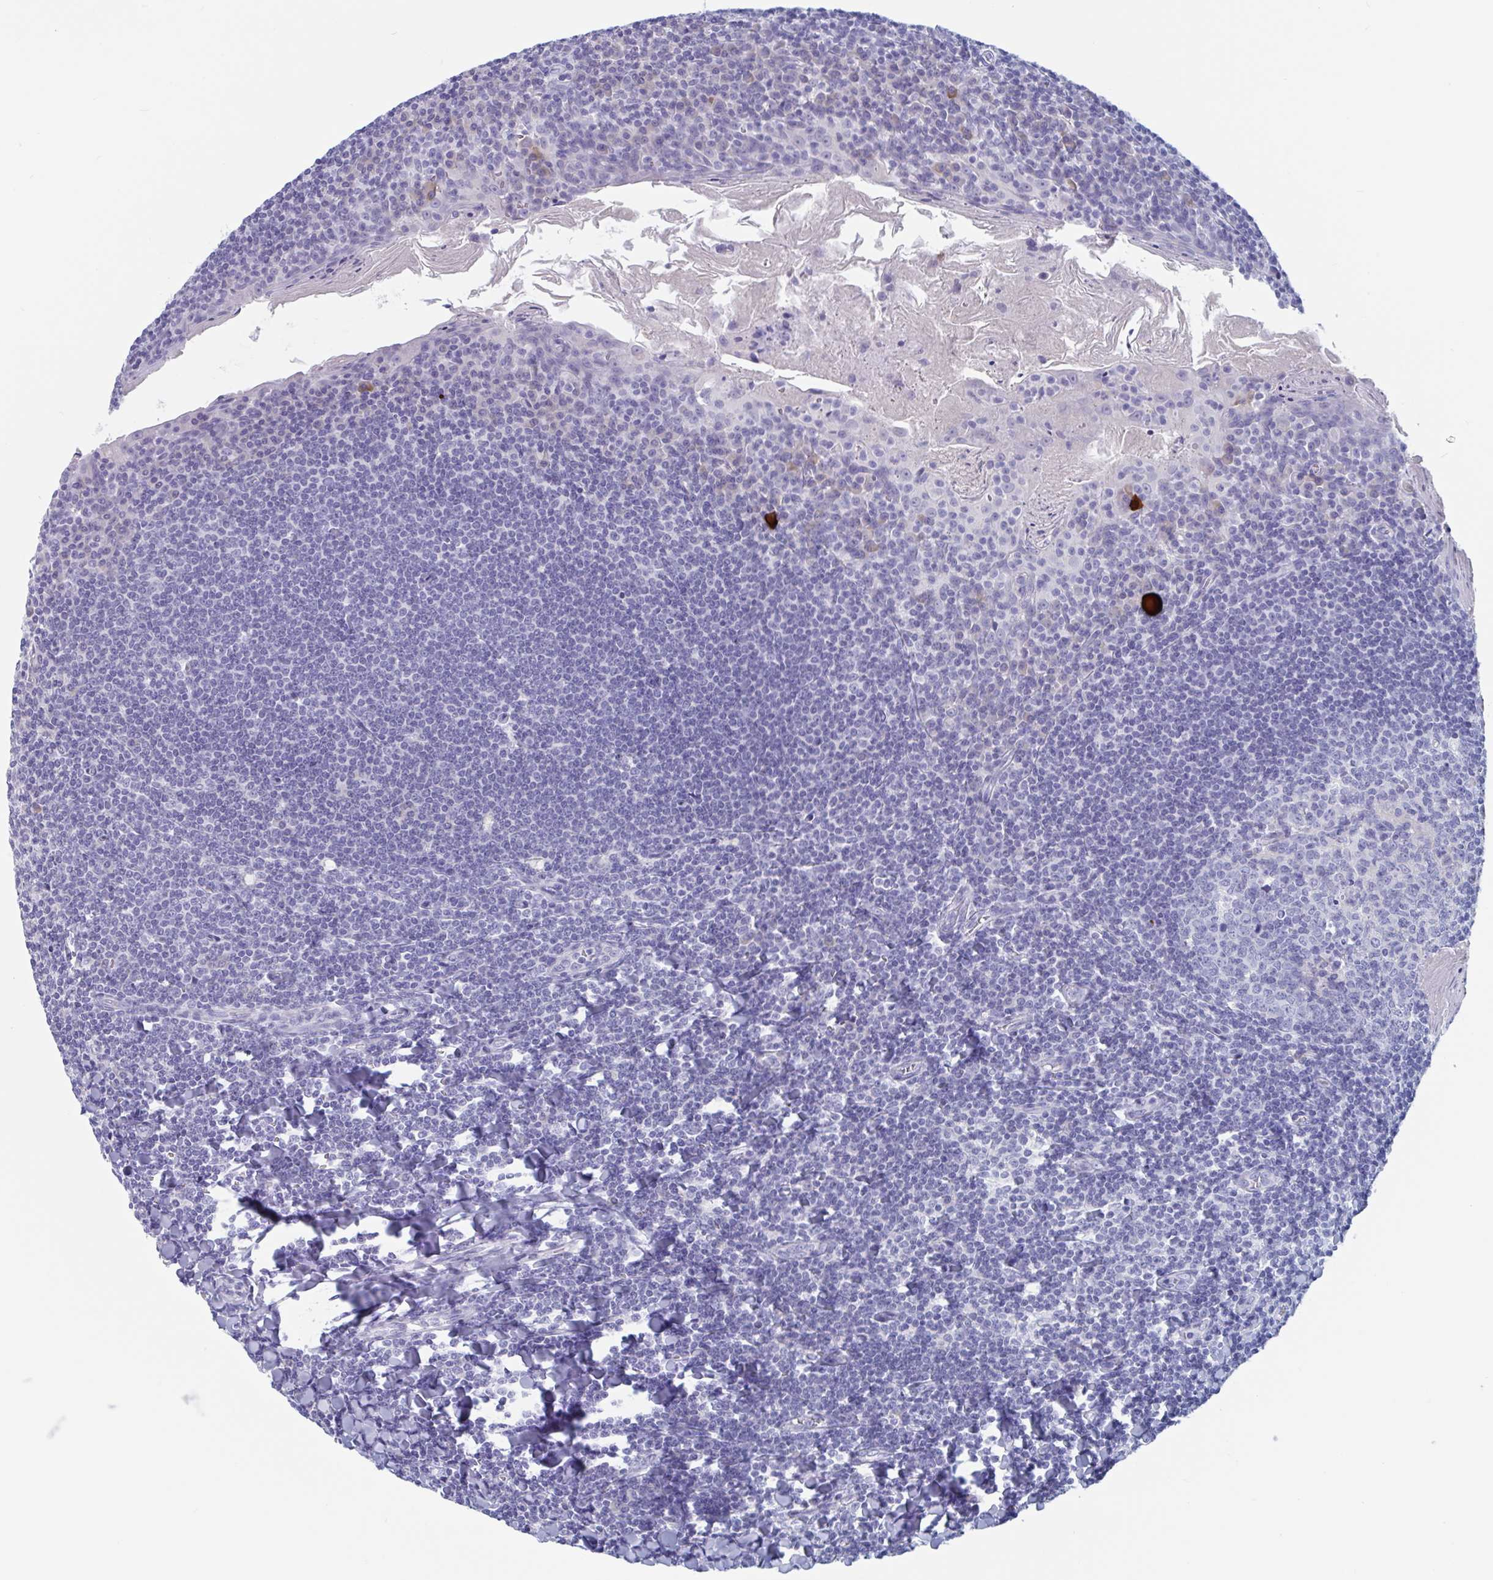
{"staining": {"intensity": "negative", "quantity": "none", "location": "none"}, "tissue": "tonsil", "cell_type": "Germinal center cells", "image_type": "normal", "snomed": [{"axis": "morphology", "description": "Normal tissue, NOS"}, {"axis": "topography", "description": "Tonsil"}], "caption": "IHC image of normal tonsil: human tonsil stained with DAB (3,3'-diaminobenzidine) displays no significant protein positivity in germinal center cells.", "gene": "DPEP3", "patient": {"sex": "male", "age": 27}}